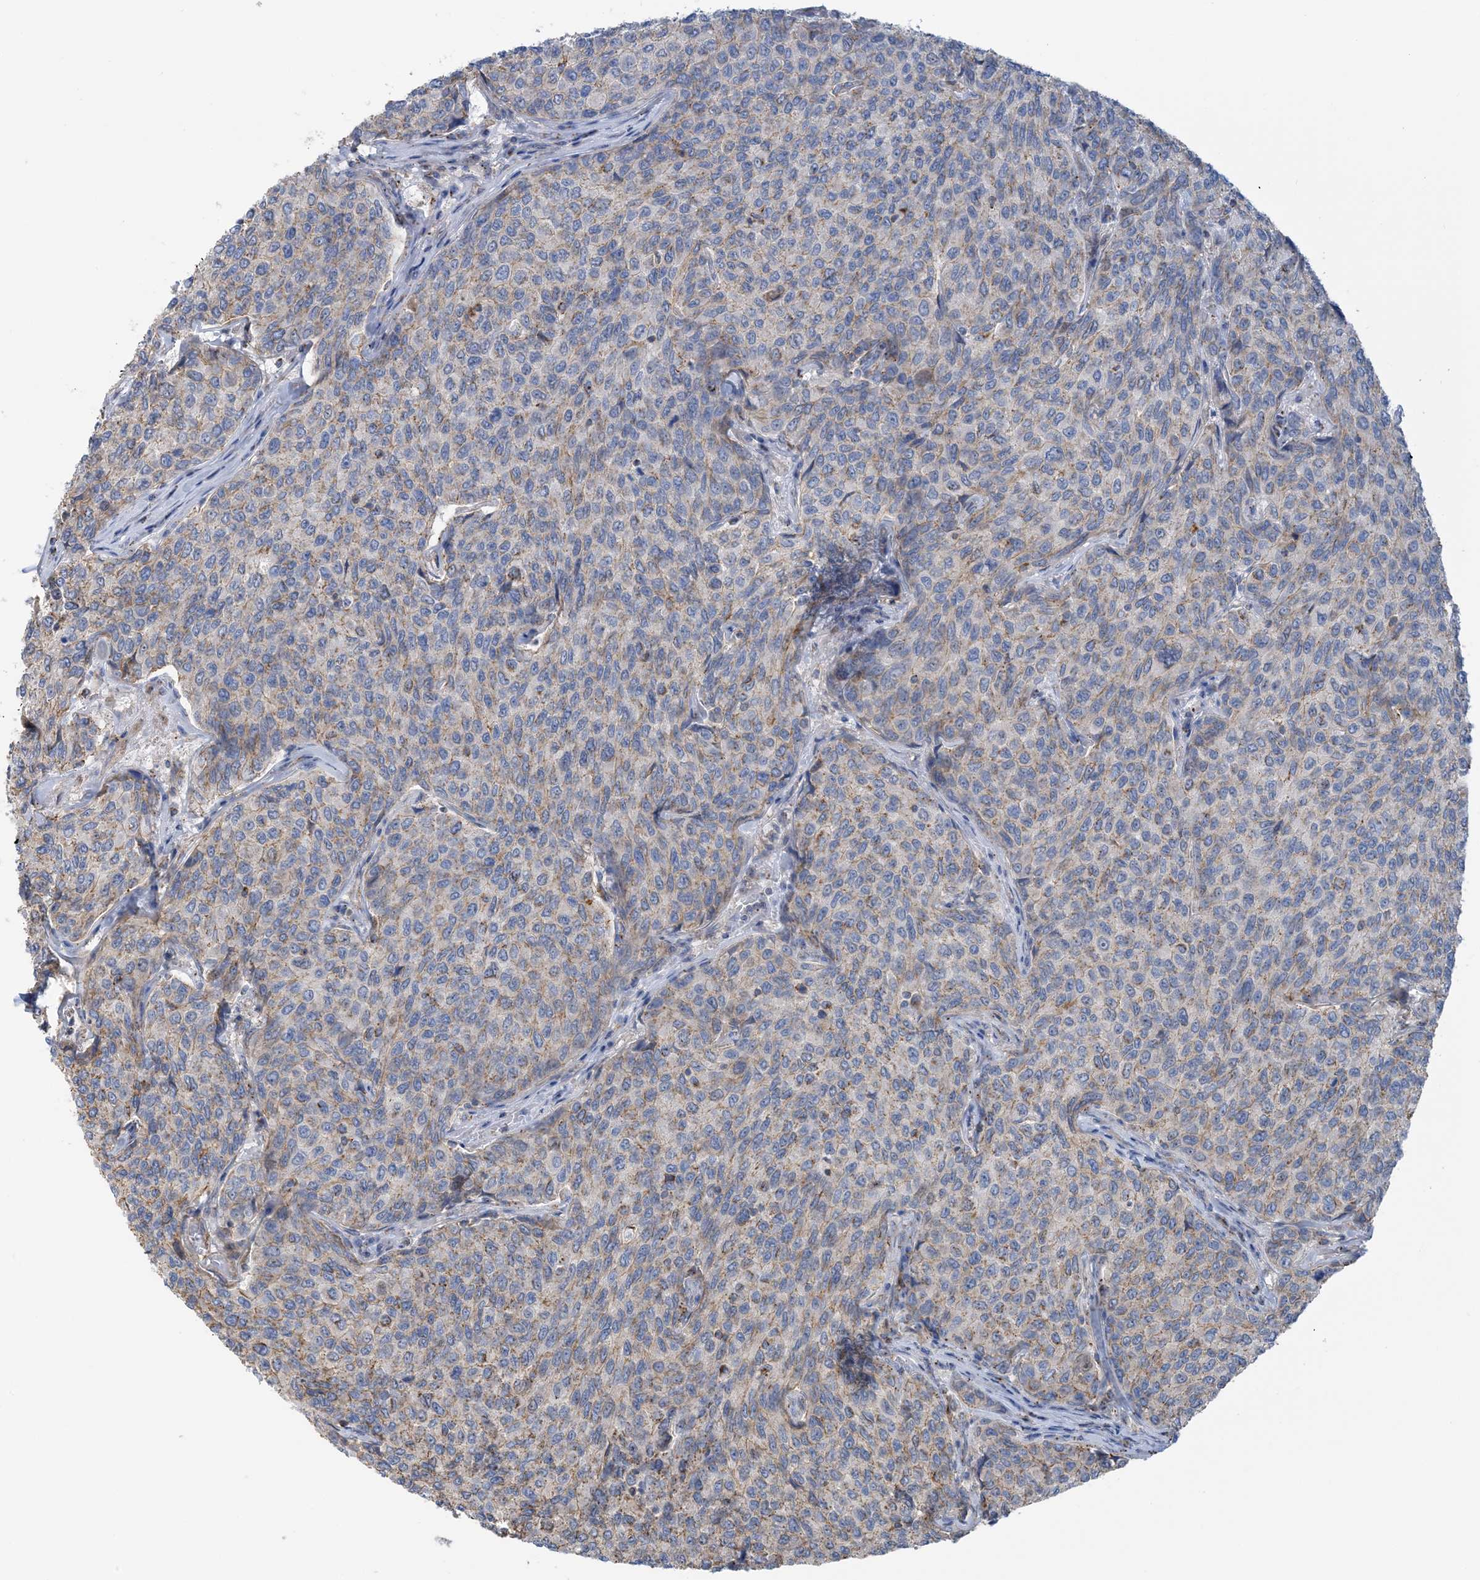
{"staining": {"intensity": "weak", "quantity": "25%-75%", "location": "cytoplasmic/membranous"}, "tissue": "breast cancer", "cell_type": "Tumor cells", "image_type": "cancer", "snomed": [{"axis": "morphology", "description": "Duct carcinoma"}, {"axis": "topography", "description": "Breast"}], "caption": "This micrograph demonstrates immunohistochemistry staining of breast cancer (intraductal carcinoma), with low weak cytoplasmic/membranous positivity in approximately 25%-75% of tumor cells.", "gene": "CALHM5", "patient": {"sex": "female", "age": 55}}